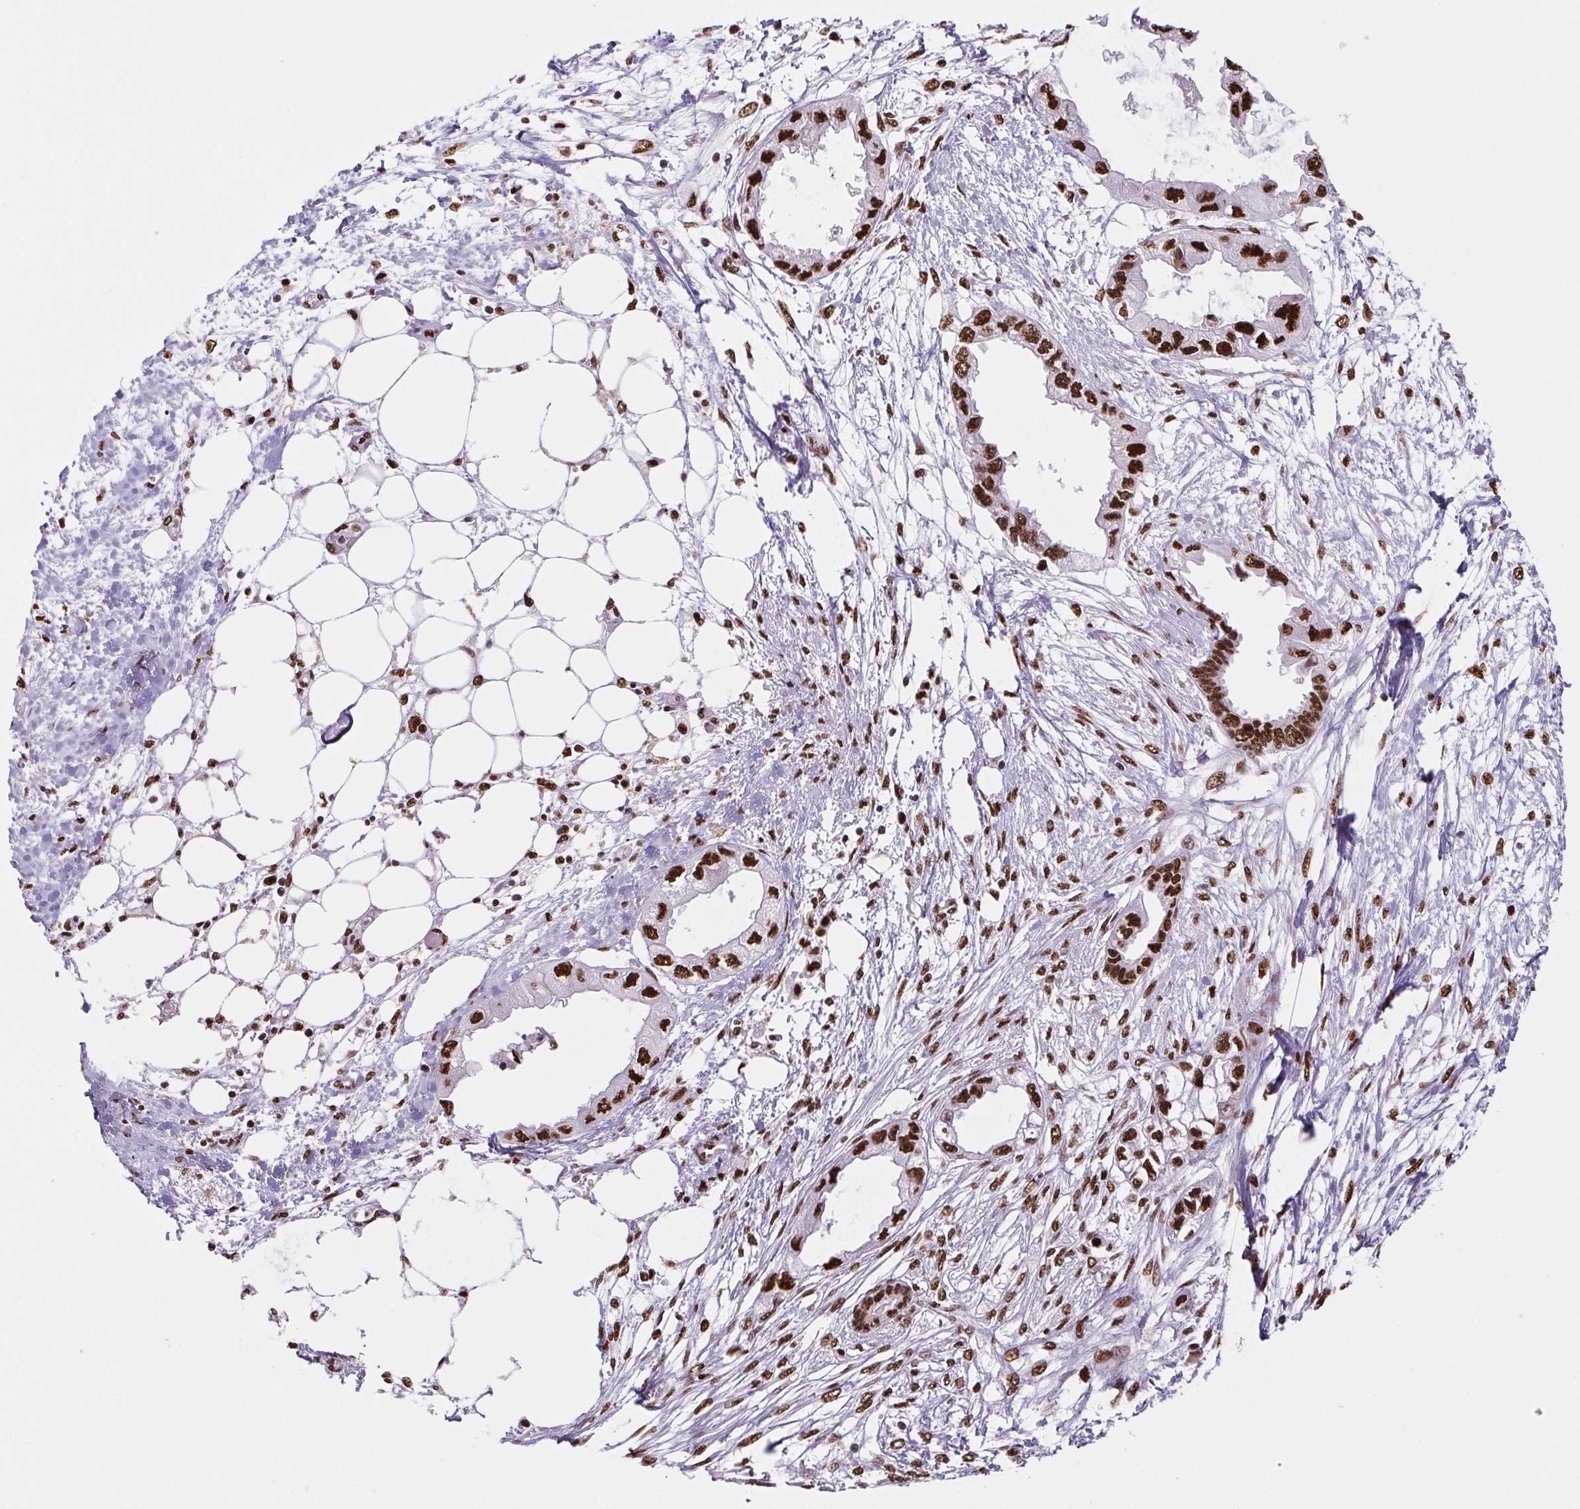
{"staining": {"intensity": "strong", "quantity": ">75%", "location": "nuclear"}, "tissue": "endometrial cancer", "cell_type": "Tumor cells", "image_type": "cancer", "snomed": [{"axis": "morphology", "description": "Adenocarcinoma, NOS"}, {"axis": "morphology", "description": "Adenocarcinoma, metastatic, NOS"}, {"axis": "topography", "description": "Adipose tissue"}, {"axis": "topography", "description": "Endometrium"}], "caption": "Immunohistochemistry of endometrial cancer (metastatic adenocarcinoma) shows high levels of strong nuclear staining in approximately >75% of tumor cells.", "gene": "SET", "patient": {"sex": "female", "age": 67}}